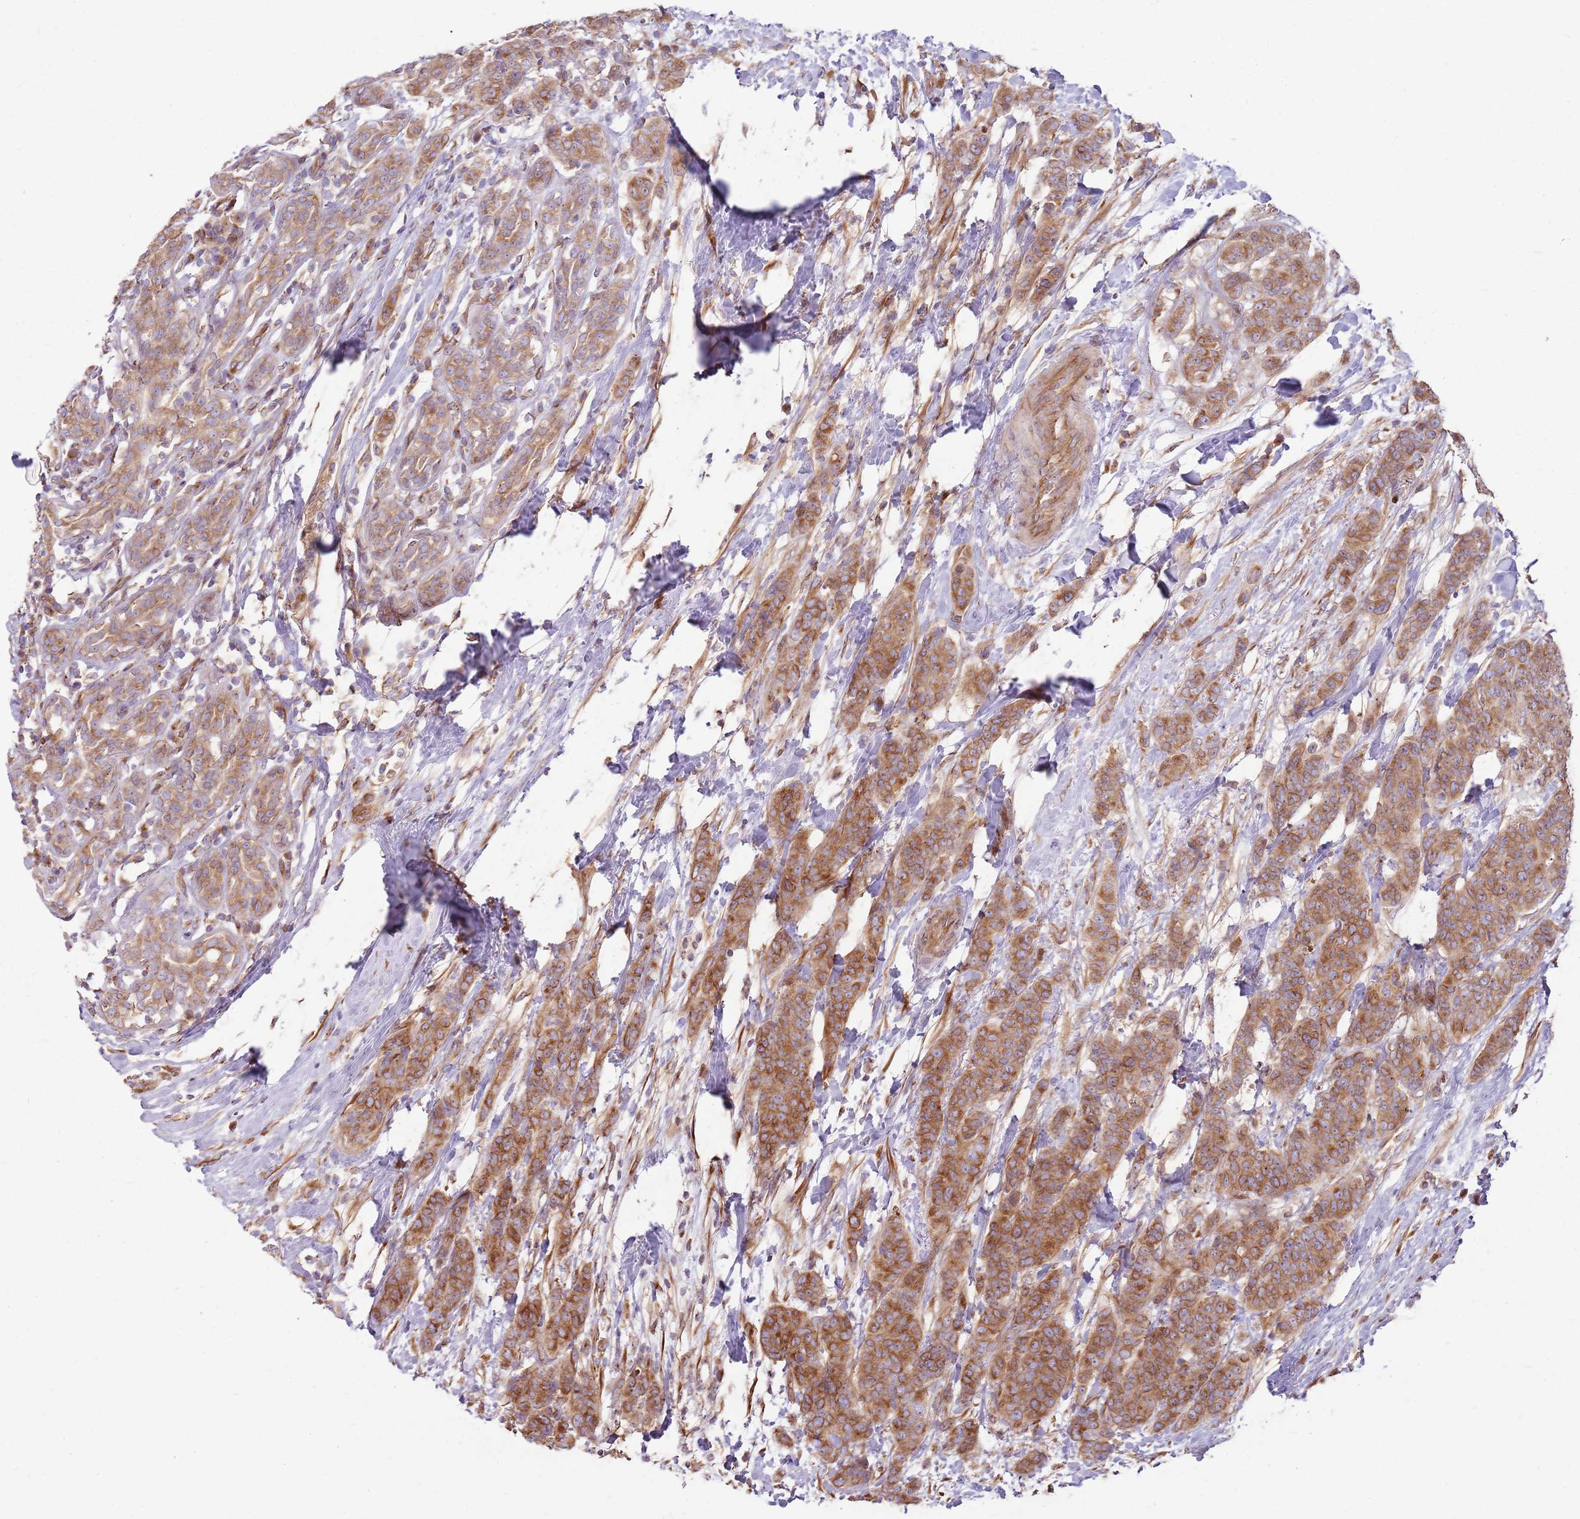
{"staining": {"intensity": "moderate", "quantity": ">75%", "location": "cytoplasmic/membranous"}, "tissue": "breast cancer", "cell_type": "Tumor cells", "image_type": "cancer", "snomed": [{"axis": "morphology", "description": "Duct carcinoma"}, {"axis": "topography", "description": "Breast"}], "caption": "Breast cancer tissue shows moderate cytoplasmic/membranous staining in approximately >75% of tumor cells The protein is shown in brown color, while the nuclei are stained blue.", "gene": "EMC1", "patient": {"sex": "female", "age": 40}}